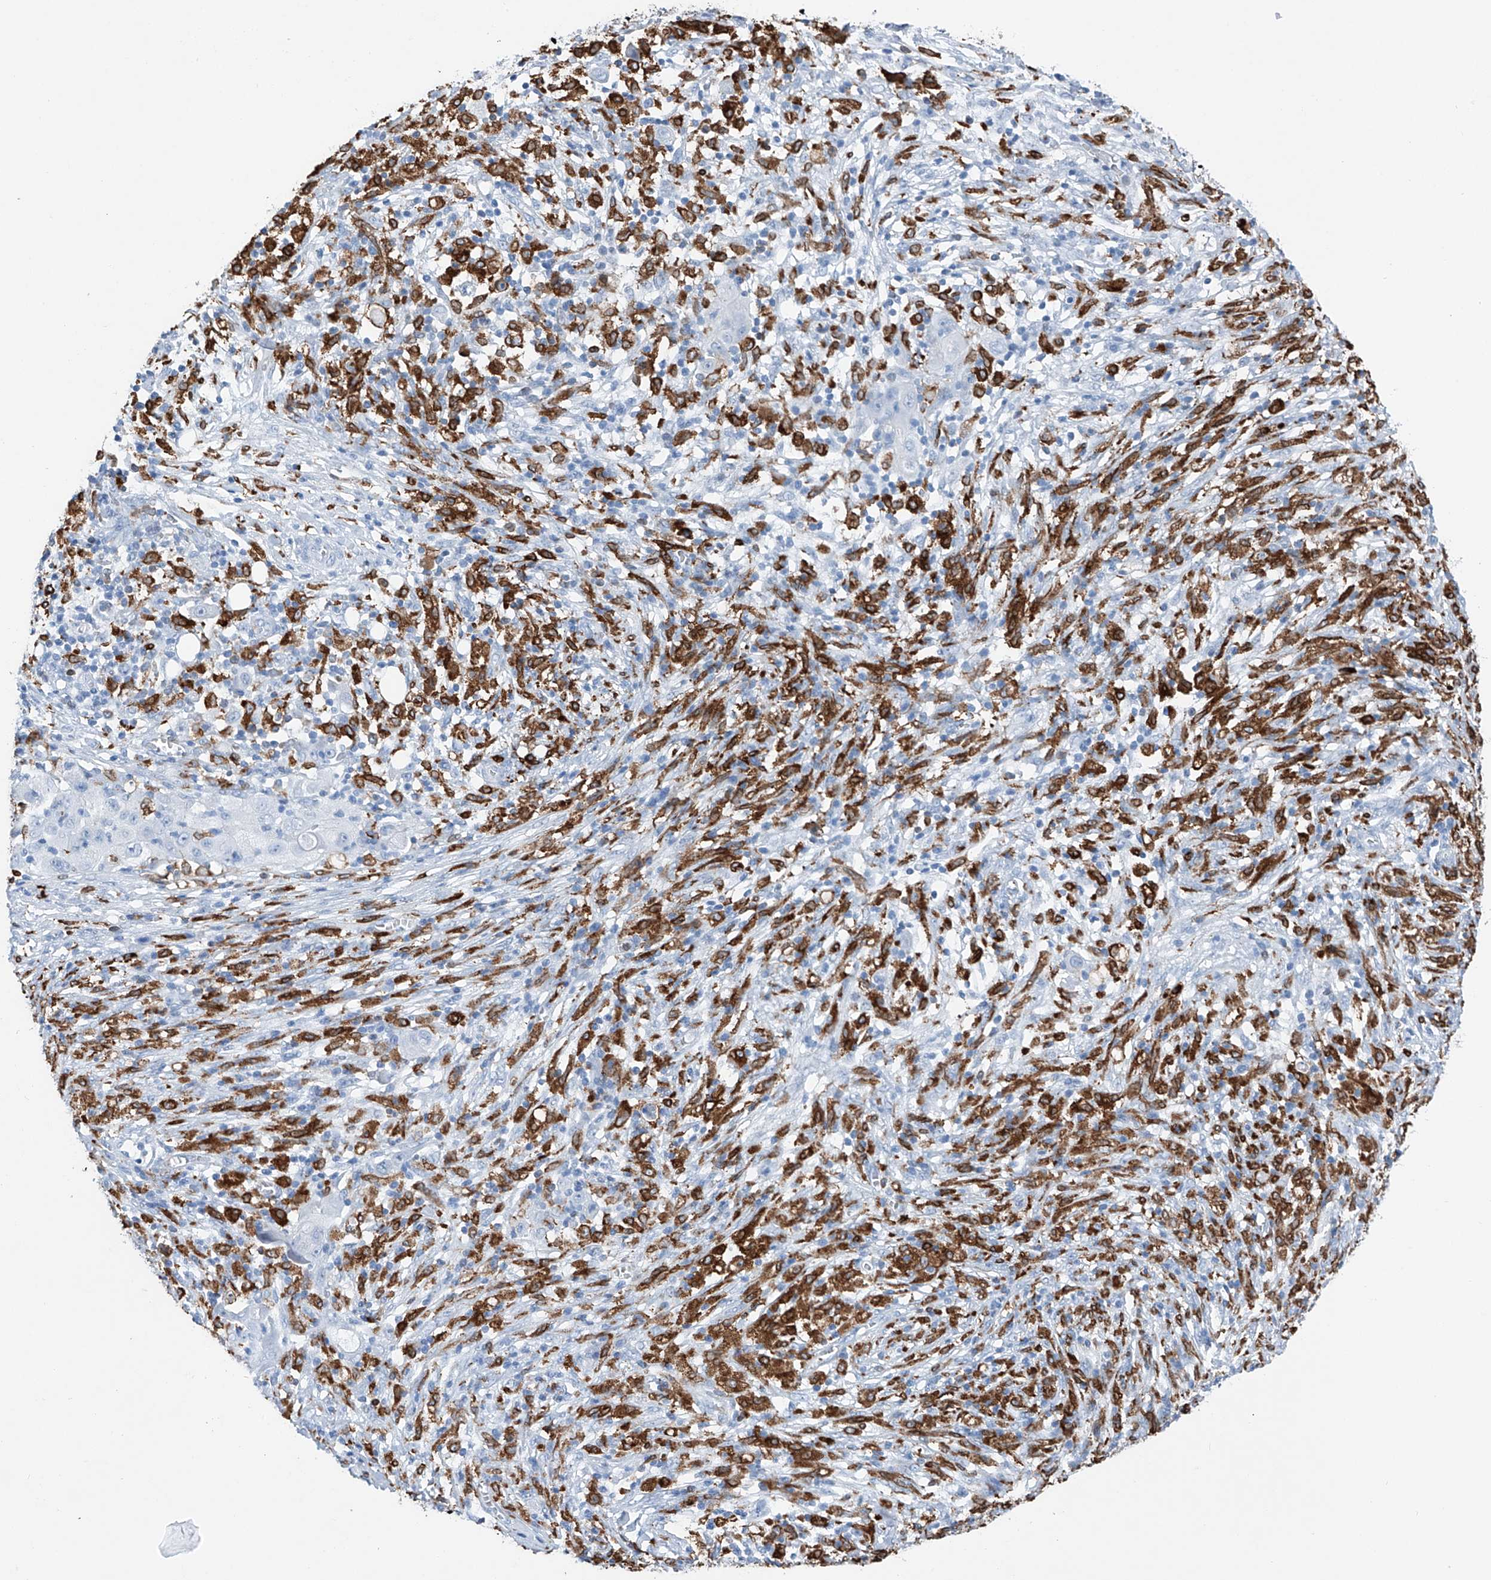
{"staining": {"intensity": "negative", "quantity": "none", "location": "none"}, "tissue": "ovarian cancer", "cell_type": "Tumor cells", "image_type": "cancer", "snomed": [{"axis": "morphology", "description": "Carcinoma, endometroid"}, {"axis": "topography", "description": "Ovary"}], "caption": "This is a micrograph of immunohistochemistry staining of ovarian endometroid carcinoma, which shows no staining in tumor cells. The staining is performed using DAB brown chromogen with nuclei counter-stained in using hematoxylin.", "gene": "TBXAS1", "patient": {"sex": "female", "age": 42}}